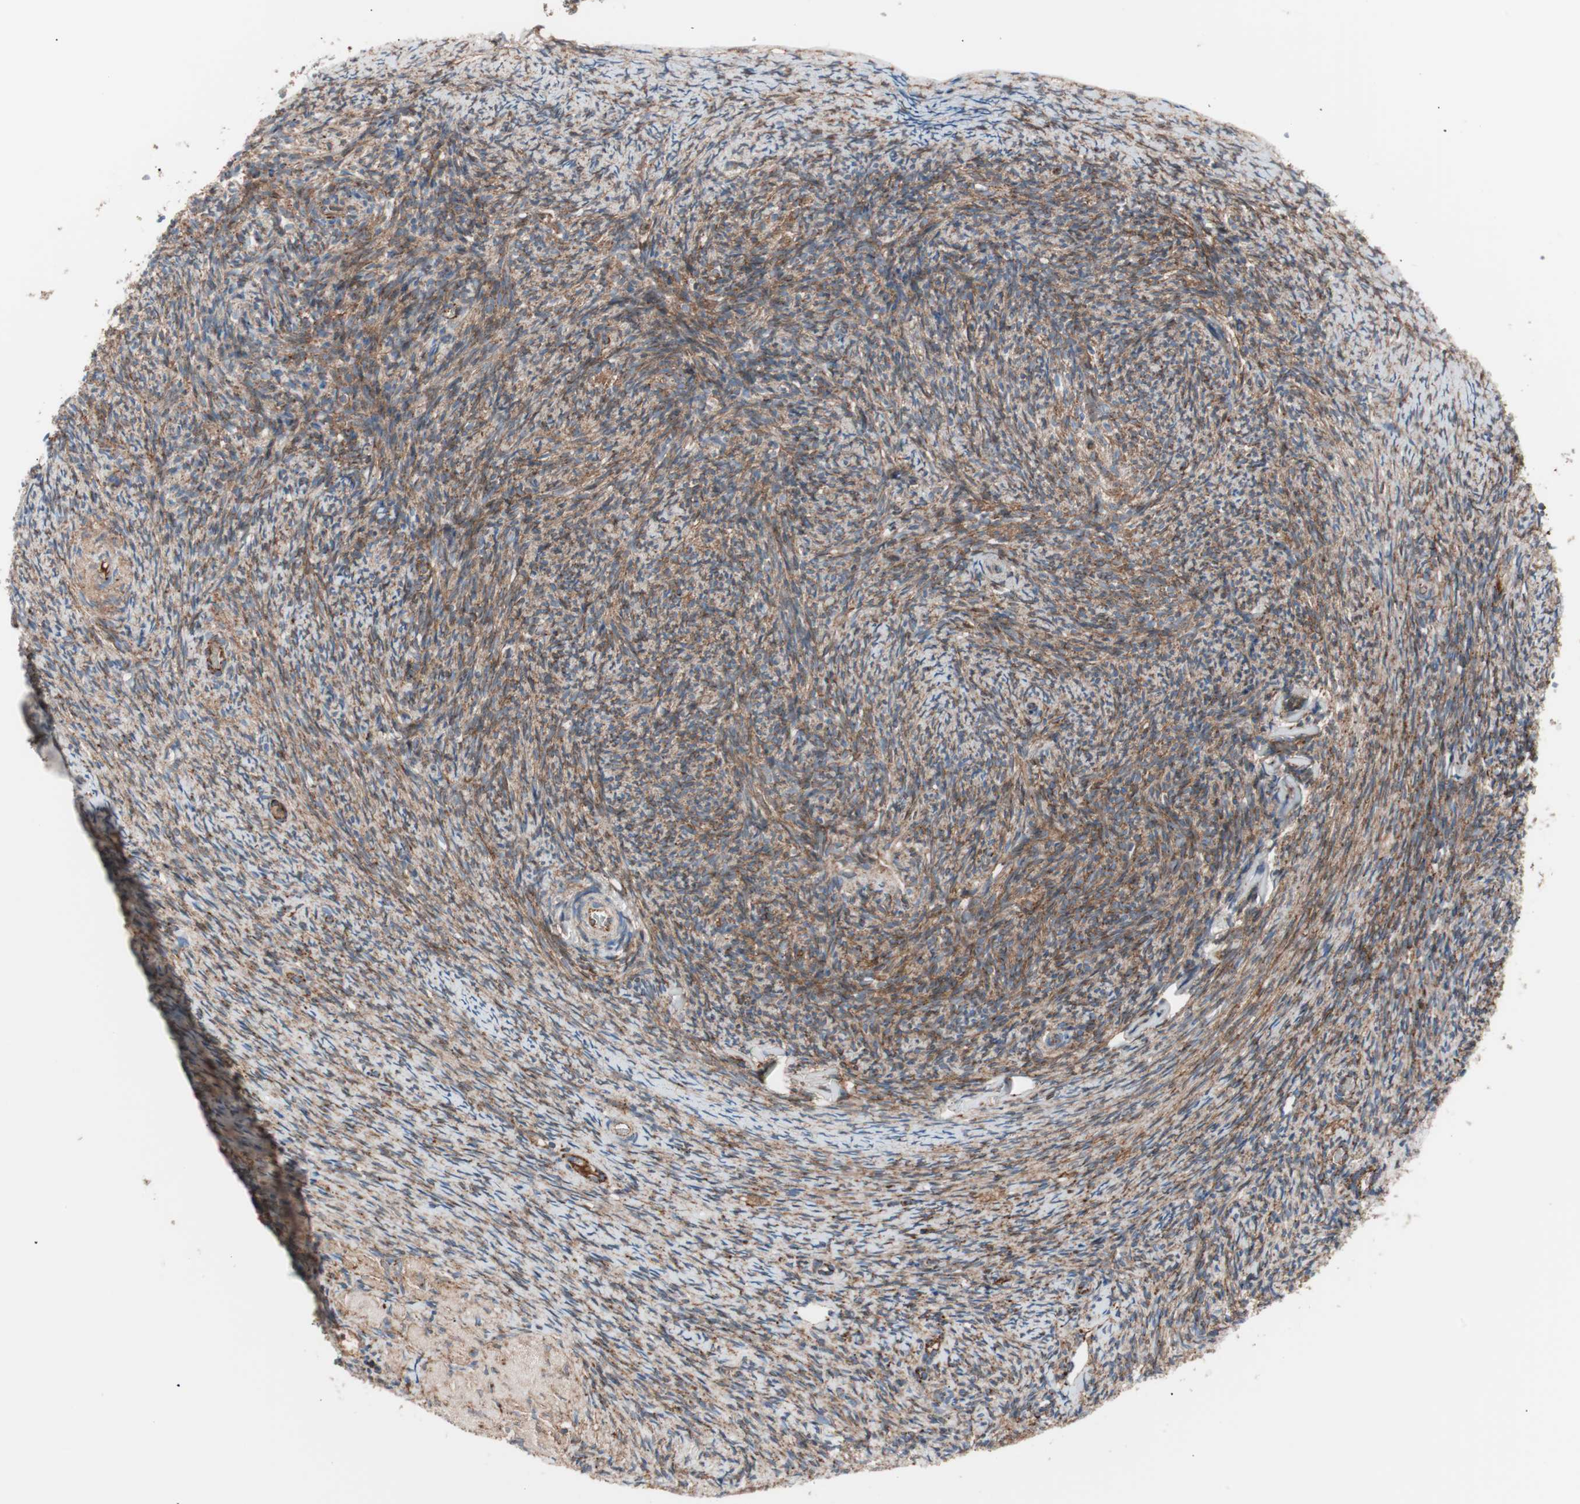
{"staining": {"intensity": "moderate", "quantity": ">75%", "location": "cytoplasmic/membranous"}, "tissue": "ovary", "cell_type": "Follicle cells", "image_type": "normal", "snomed": [{"axis": "morphology", "description": "Normal tissue, NOS"}, {"axis": "topography", "description": "Ovary"}], "caption": "Ovary stained with DAB (3,3'-diaminobenzidine) immunohistochemistry displays medium levels of moderate cytoplasmic/membranous positivity in approximately >75% of follicle cells.", "gene": "FLOT2", "patient": {"sex": "female", "age": 60}}